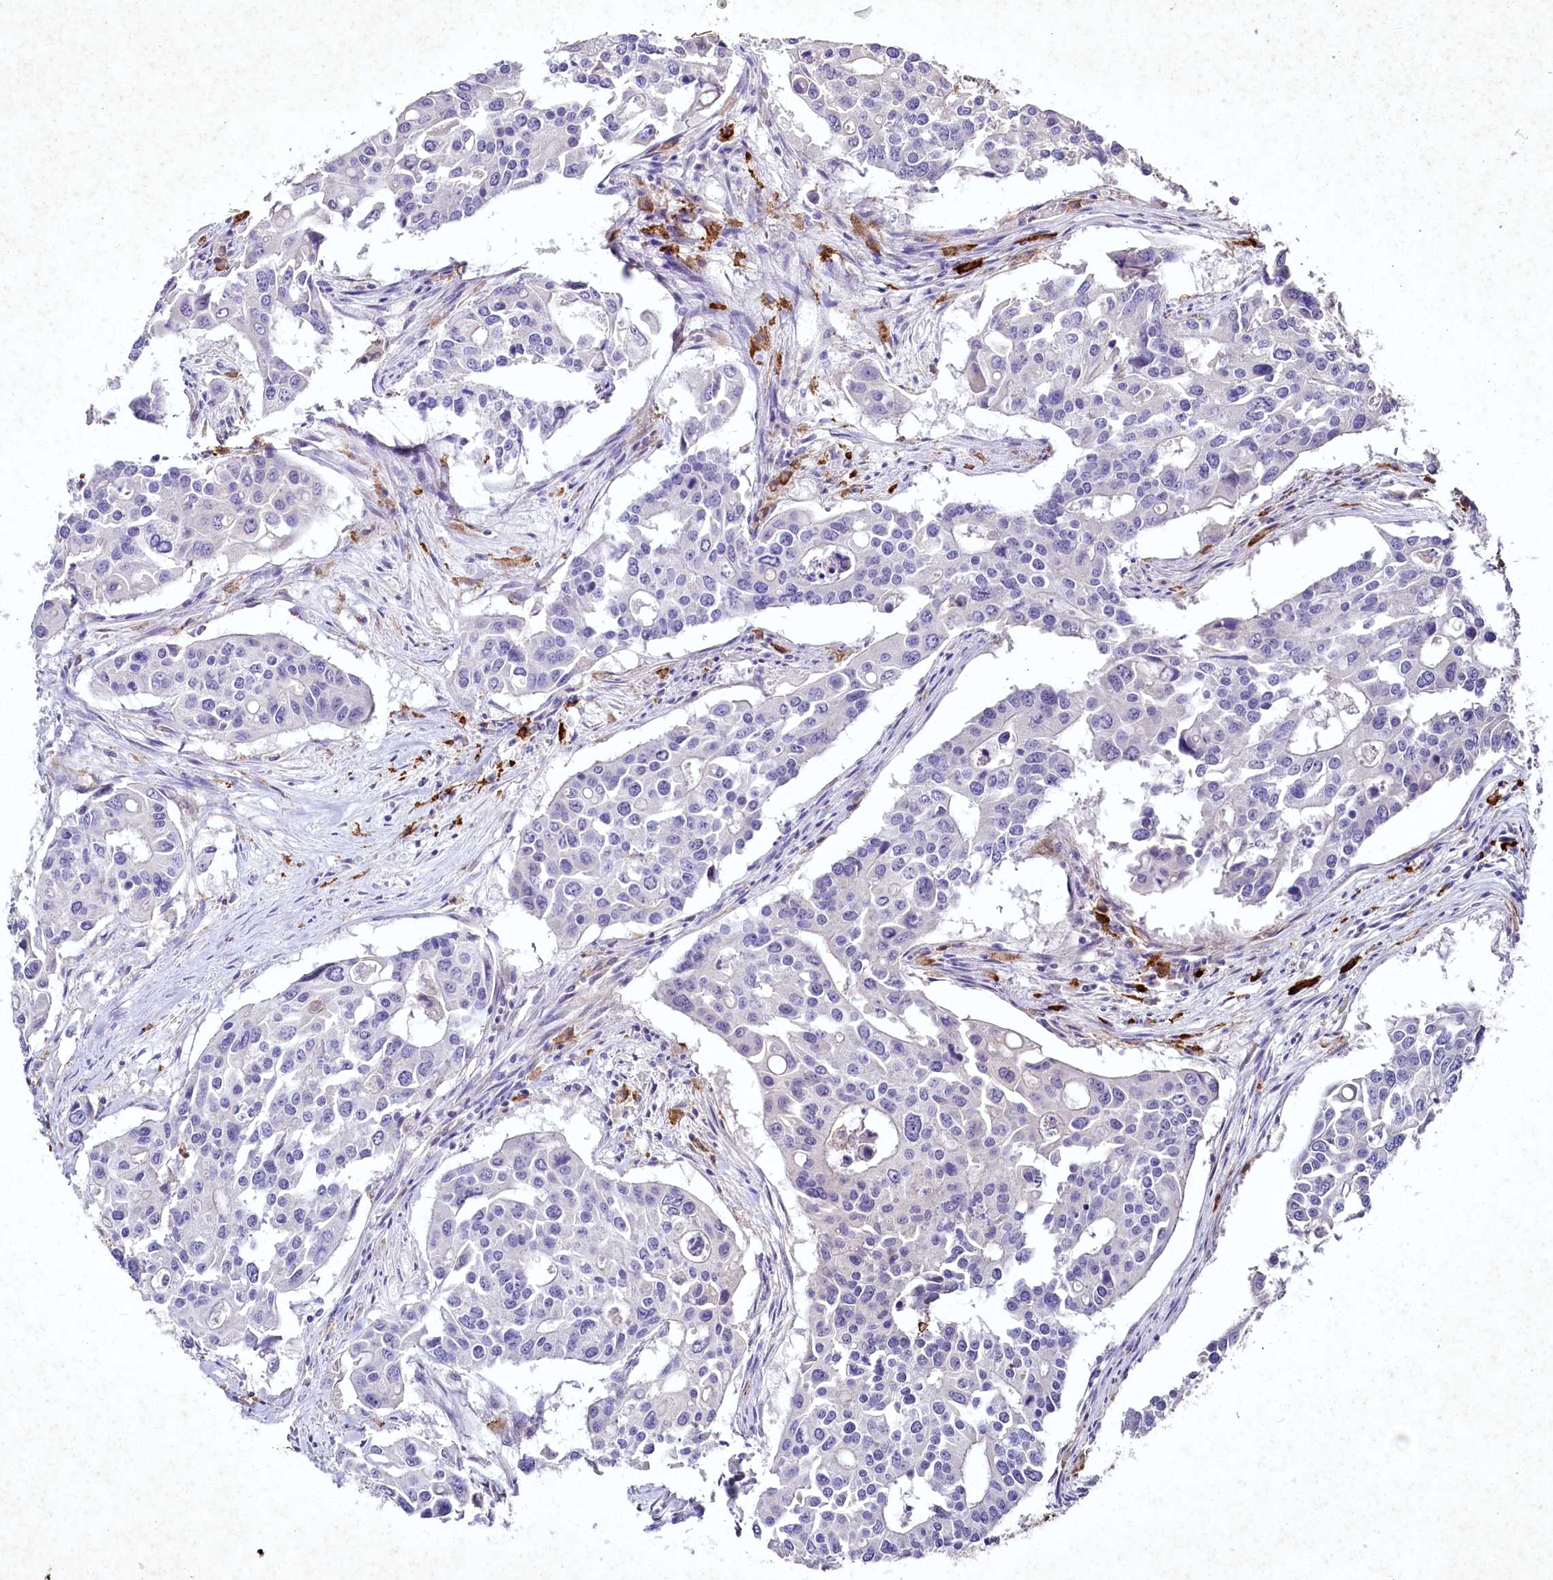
{"staining": {"intensity": "negative", "quantity": "none", "location": "none"}, "tissue": "colorectal cancer", "cell_type": "Tumor cells", "image_type": "cancer", "snomed": [{"axis": "morphology", "description": "Adenocarcinoma, NOS"}, {"axis": "topography", "description": "Colon"}], "caption": "Immunohistochemistry (IHC) of adenocarcinoma (colorectal) displays no positivity in tumor cells.", "gene": "CLEC4M", "patient": {"sex": "male", "age": 77}}